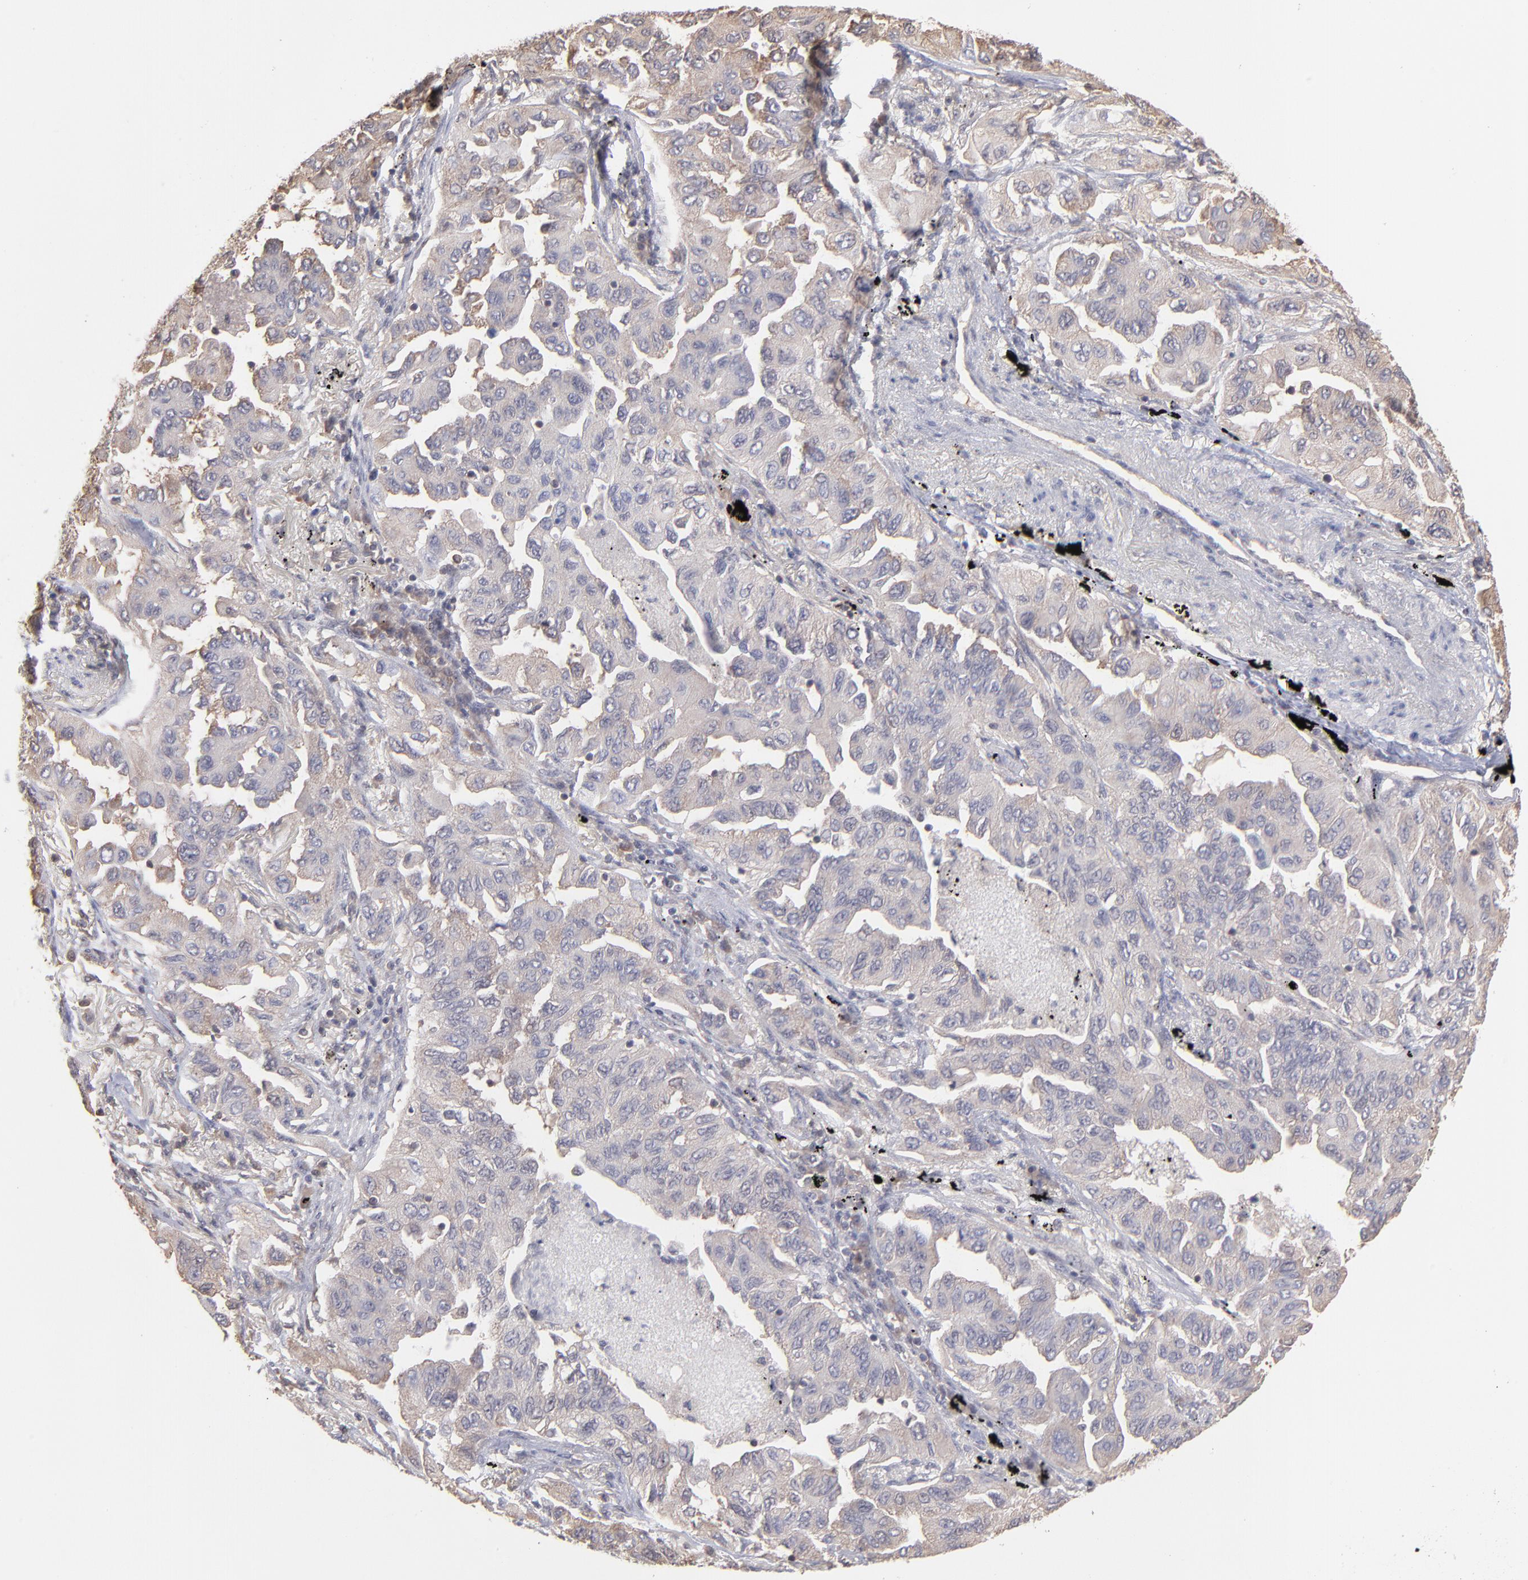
{"staining": {"intensity": "weak", "quantity": "<25%", "location": "cytoplasmic/membranous"}, "tissue": "lung cancer", "cell_type": "Tumor cells", "image_type": "cancer", "snomed": [{"axis": "morphology", "description": "Adenocarcinoma, NOS"}, {"axis": "topography", "description": "Lung"}], "caption": "This is an IHC photomicrograph of human adenocarcinoma (lung). There is no expression in tumor cells.", "gene": "MAP2K2", "patient": {"sex": "female", "age": 65}}